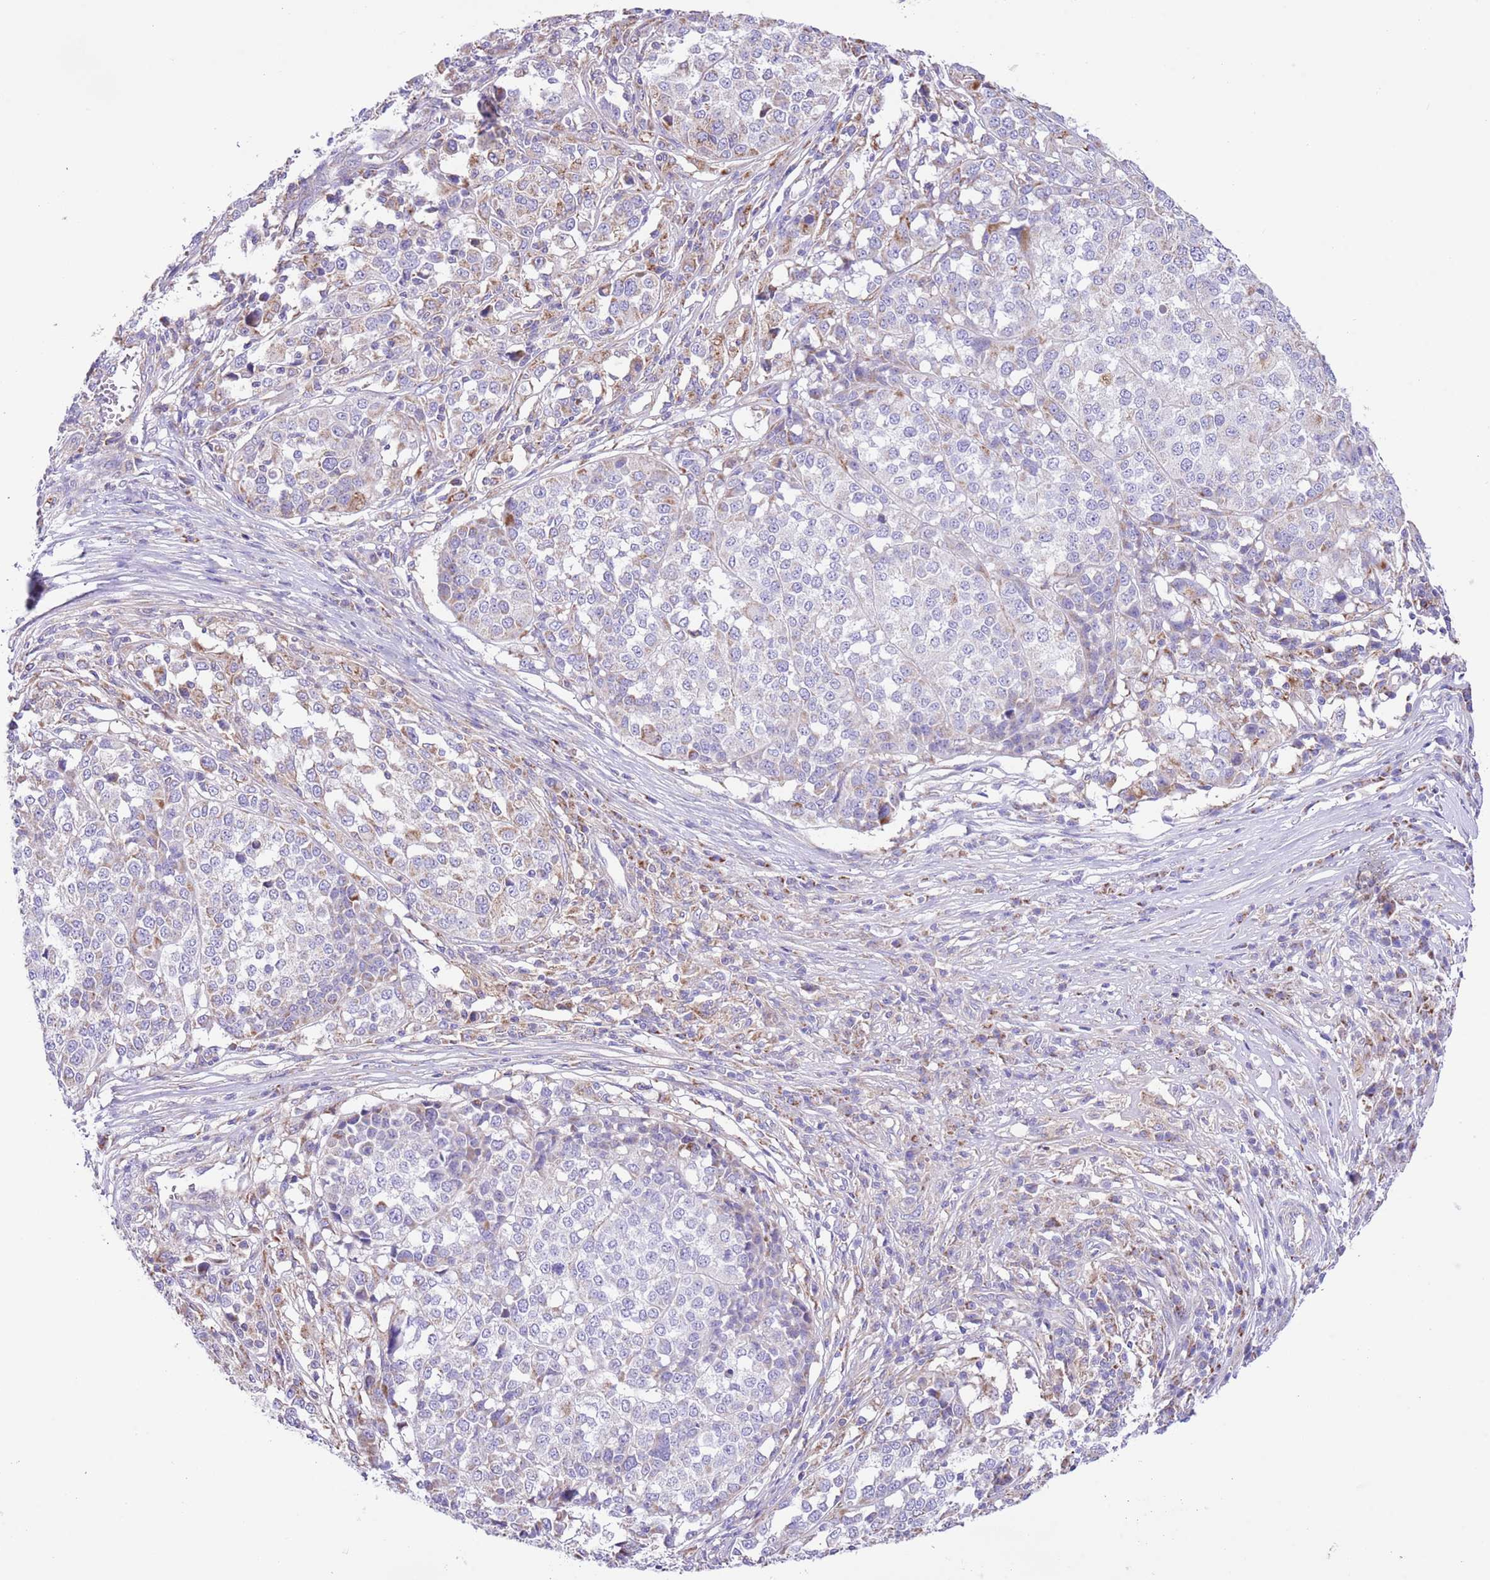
{"staining": {"intensity": "moderate", "quantity": "<25%", "location": "cytoplasmic/membranous"}, "tissue": "melanoma", "cell_type": "Tumor cells", "image_type": "cancer", "snomed": [{"axis": "morphology", "description": "Malignant melanoma, Metastatic site"}, {"axis": "topography", "description": "Lymph node"}], "caption": "Malignant melanoma (metastatic site) stained with DAB immunohistochemistry (IHC) displays low levels of moderate cytoplasmic/membranous expression in approximately <25% of tumor cells. (DAB (3,3'-diaminobenzidine) IHC with brightfield microscopy, high magnification).", "gene": "SS18L2", "patient": {"sex": "male", "age": 44}}